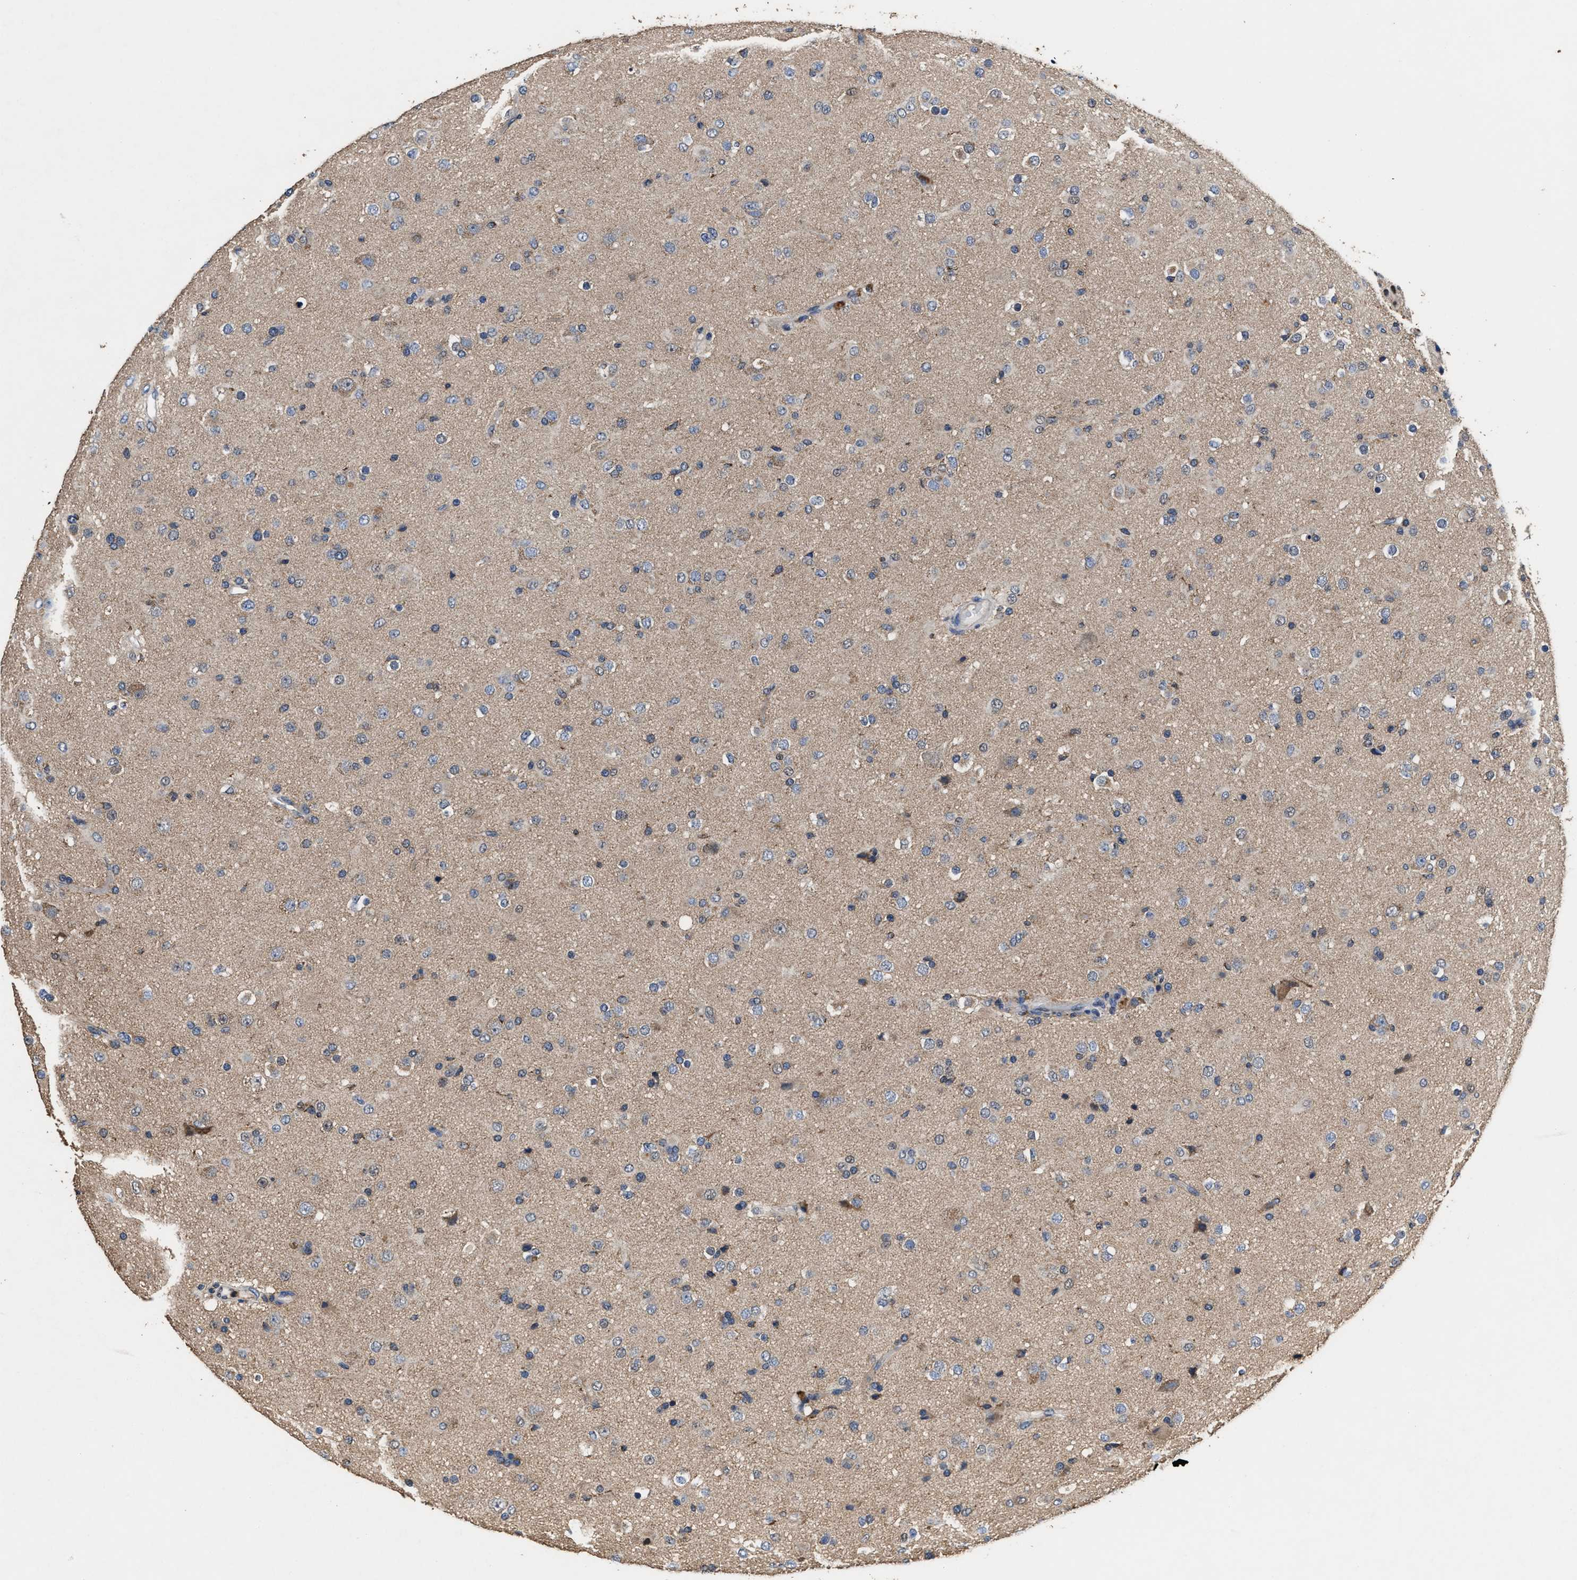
{"staining": {"intensity": "weak", "quantity": "<25%", "location": "cytoplasmic/membranous"}, "tissue": "glioma", "cell_type": "Tumor cells", "image_type": "cancer", "snomed": [{"axis": "morphology", "description": "Glioma, malignant, Low grade"}, {"axis": "topography", "description": "Brain"}], "caption": "An image of human glioma is negative for staining in tumor cells.", "gene": "ACLY", "patient": {"sex": "male", "age": 65}}